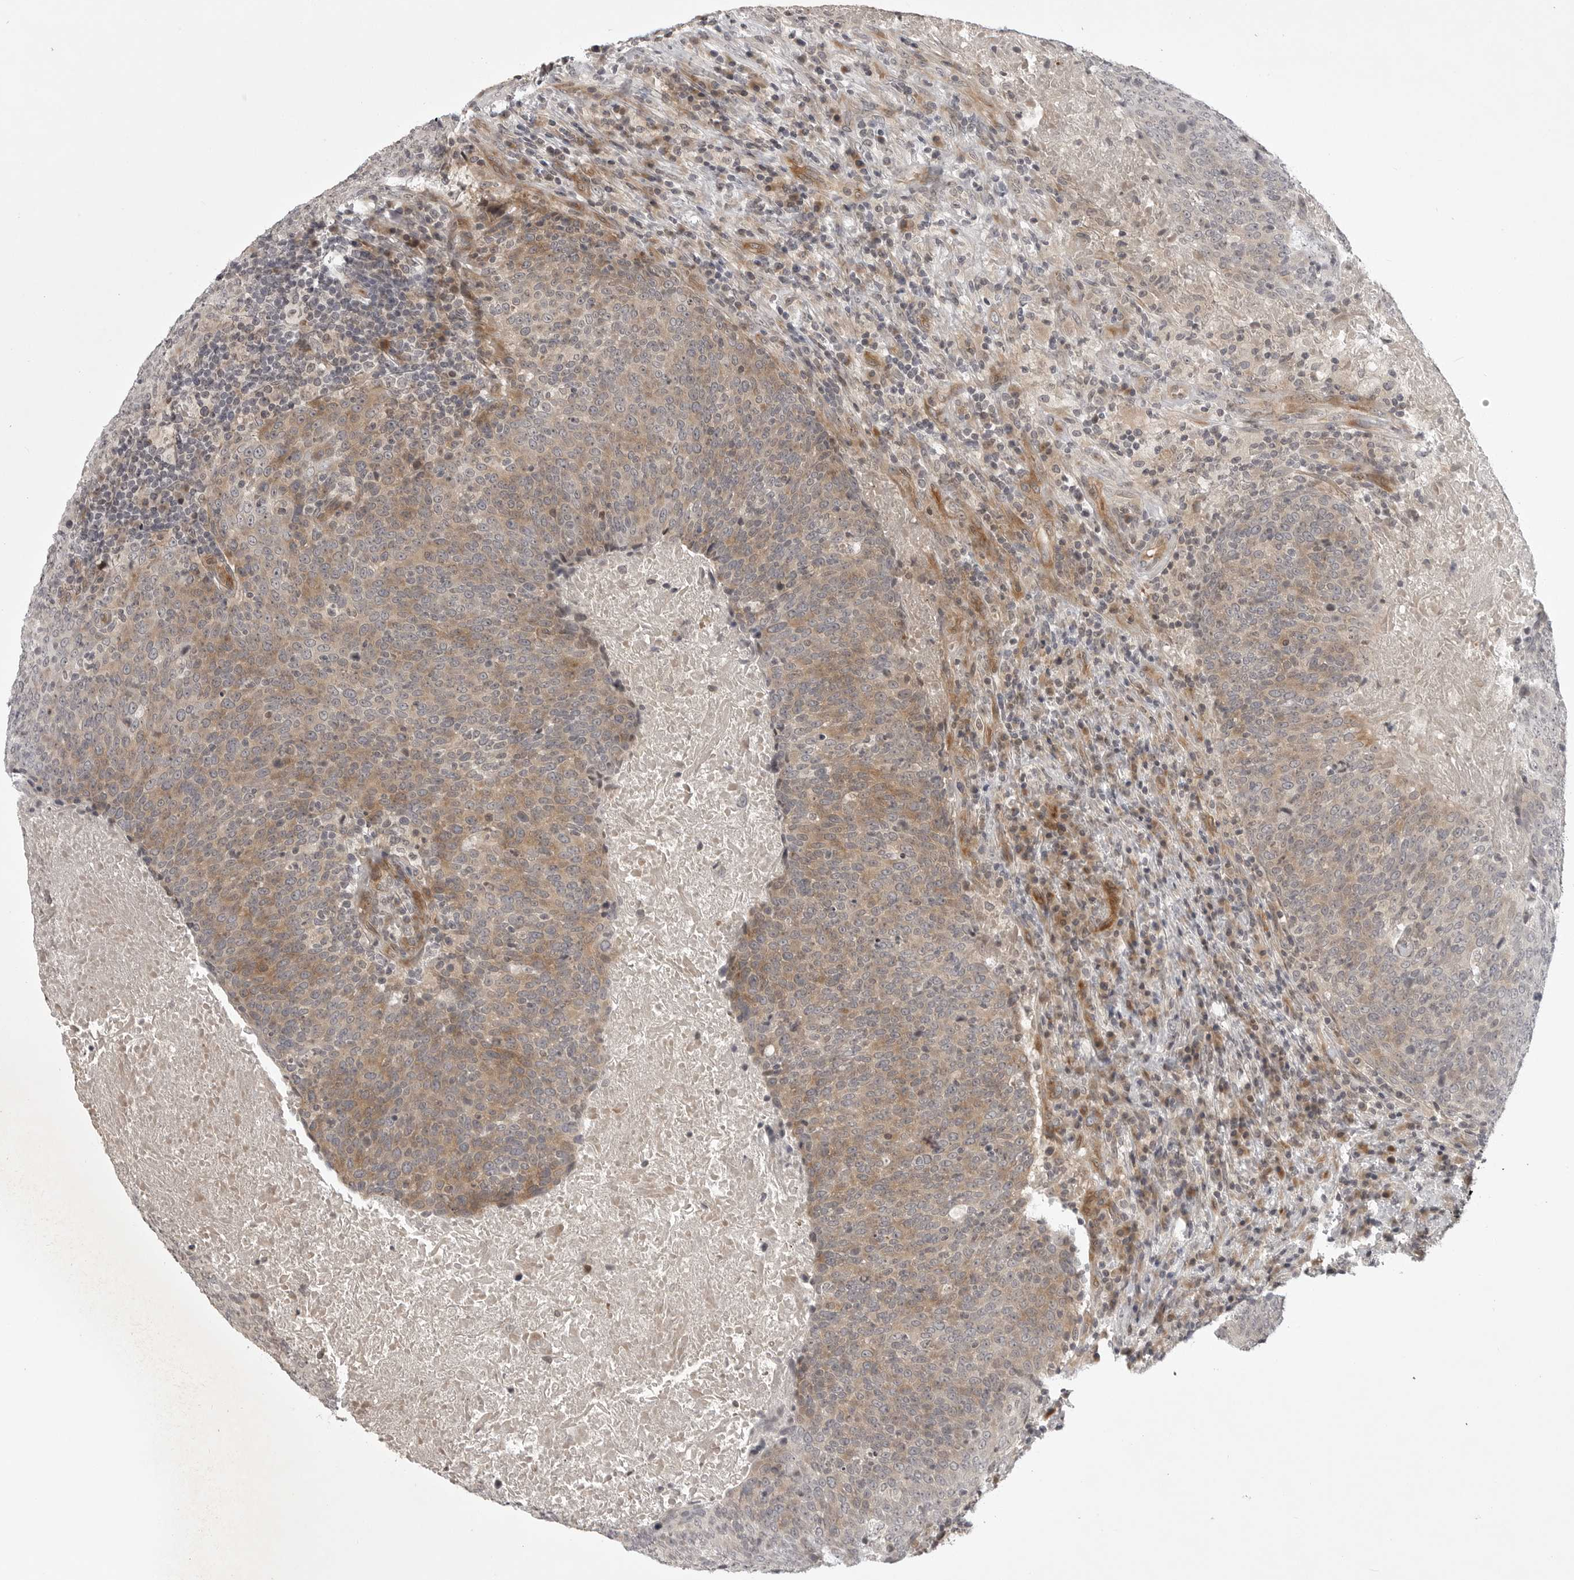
{"staining": {"intensity": "moderate", "quantity": "25%-75%", "location": "cytoplasmic/membranous,nuclear"}, "tissue": "head and neck cancer", "cell_type": "Tumor cells", "image_type": "cancer", "snomed": [{"axis": "morphology", "description": "Squamous cell carcinoma, NOS"}, {"axis": "morphology", "description": "Squamous cell carcinoma, metastatic, NOS"}, {"axis": "topography", "description": "Lymph node"}, {"axis": "topography", "description": "Head-Neck"}], "caption": "Protein expression analysis of head and neck cancer shows moderate cytoplasmic/membranous and nuclear staining in approximately 25%-75% of tumor cells. (Brightfield microscopy of DAB IHC at high magnification).", "gene": "CD300LD", "patient": {"sex": "male", "age": 62}}